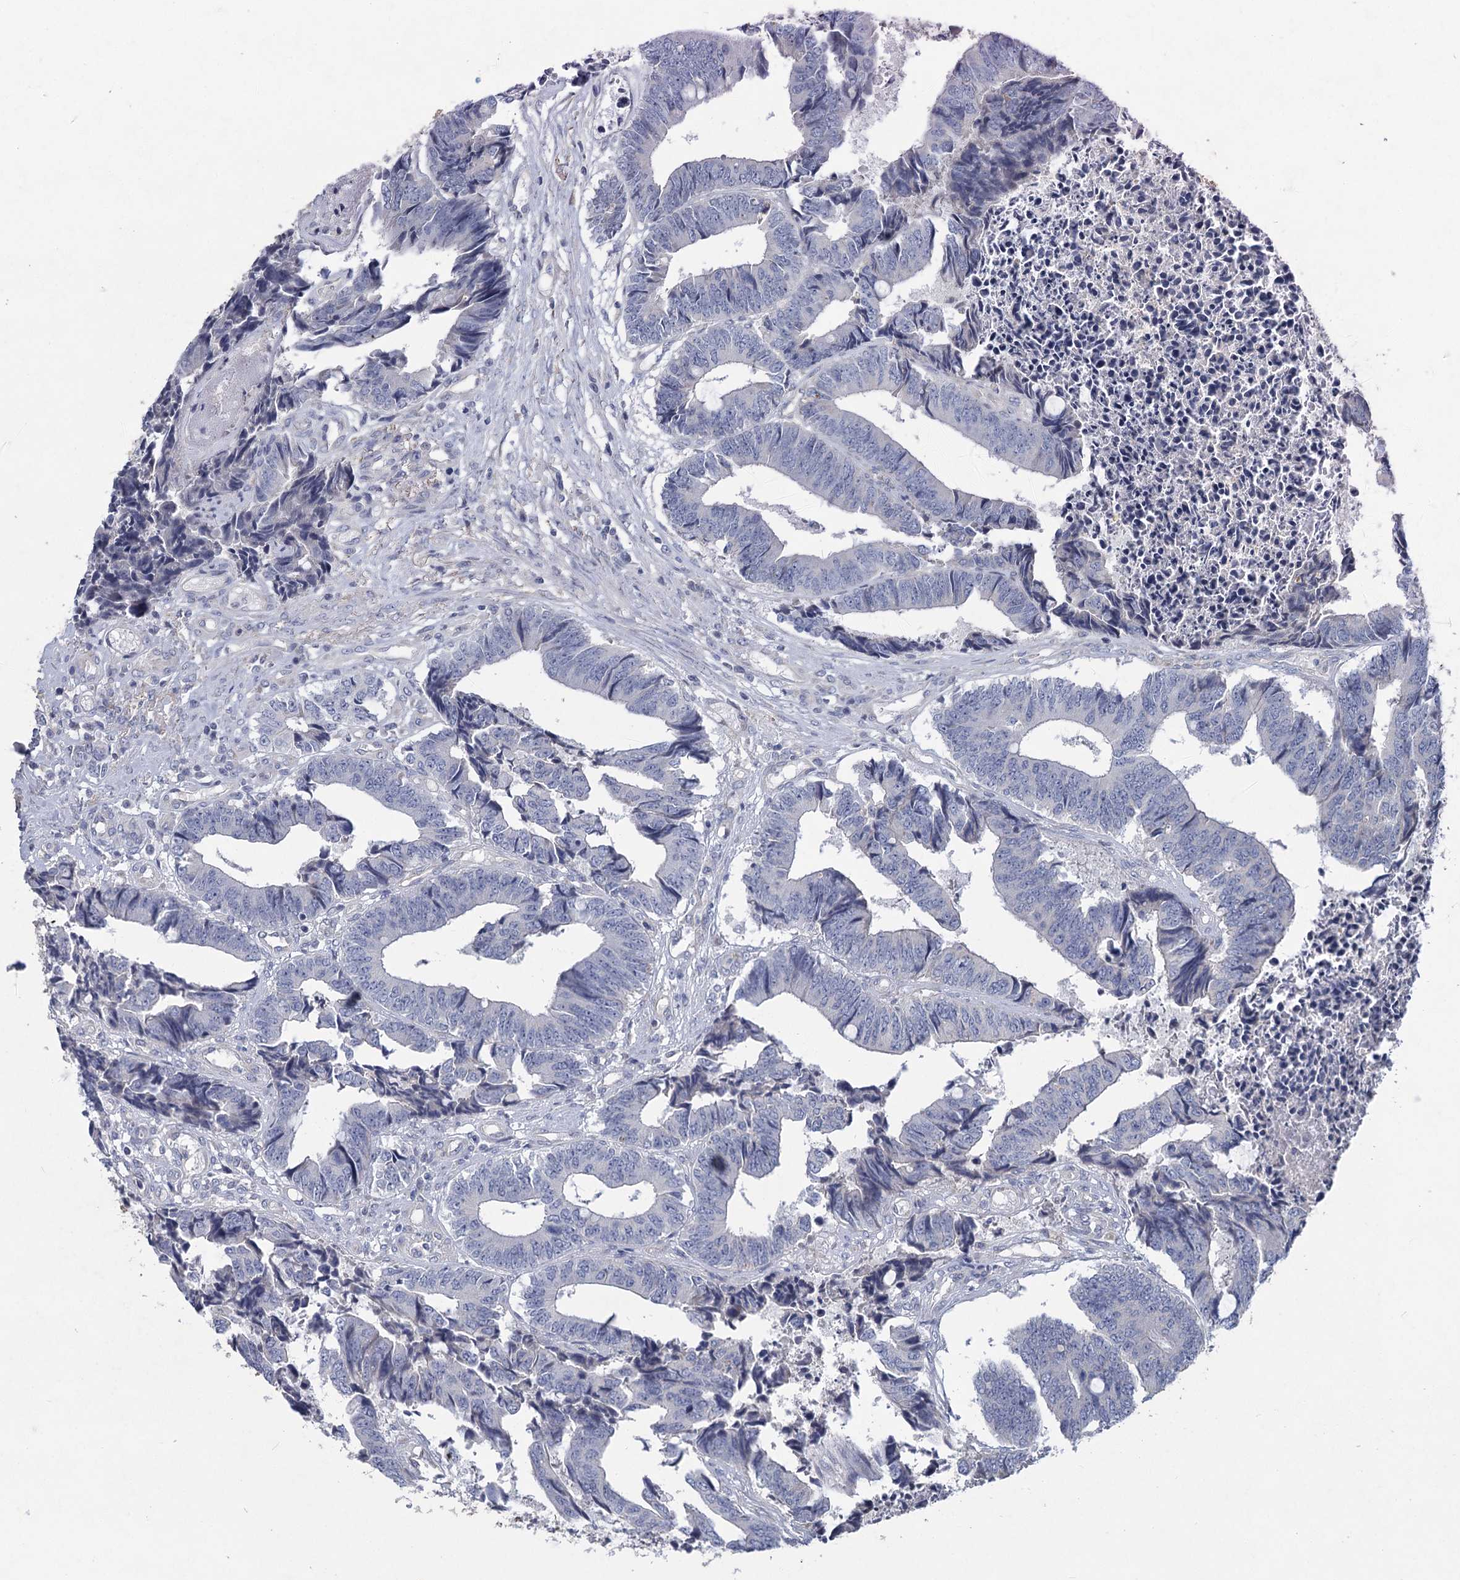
{"staining": {"intensity": "negative", "quantity": "none", "location": "none"}, "tissue": "colorectal cancer", "cell_type": "Tumor cells", "image_type": "cancer", "snomed": [{"axis": "morphology", "description": "Adenocarcinoma, NOS"}, {"axis": "topography", "description": "Rectum"}], "caption": "A histopathology image of human colorectal adenocarcinoma is negative for staining in tumor cells.", "gene": "HES2", "patient": {"sex": "male", "age": 84}}